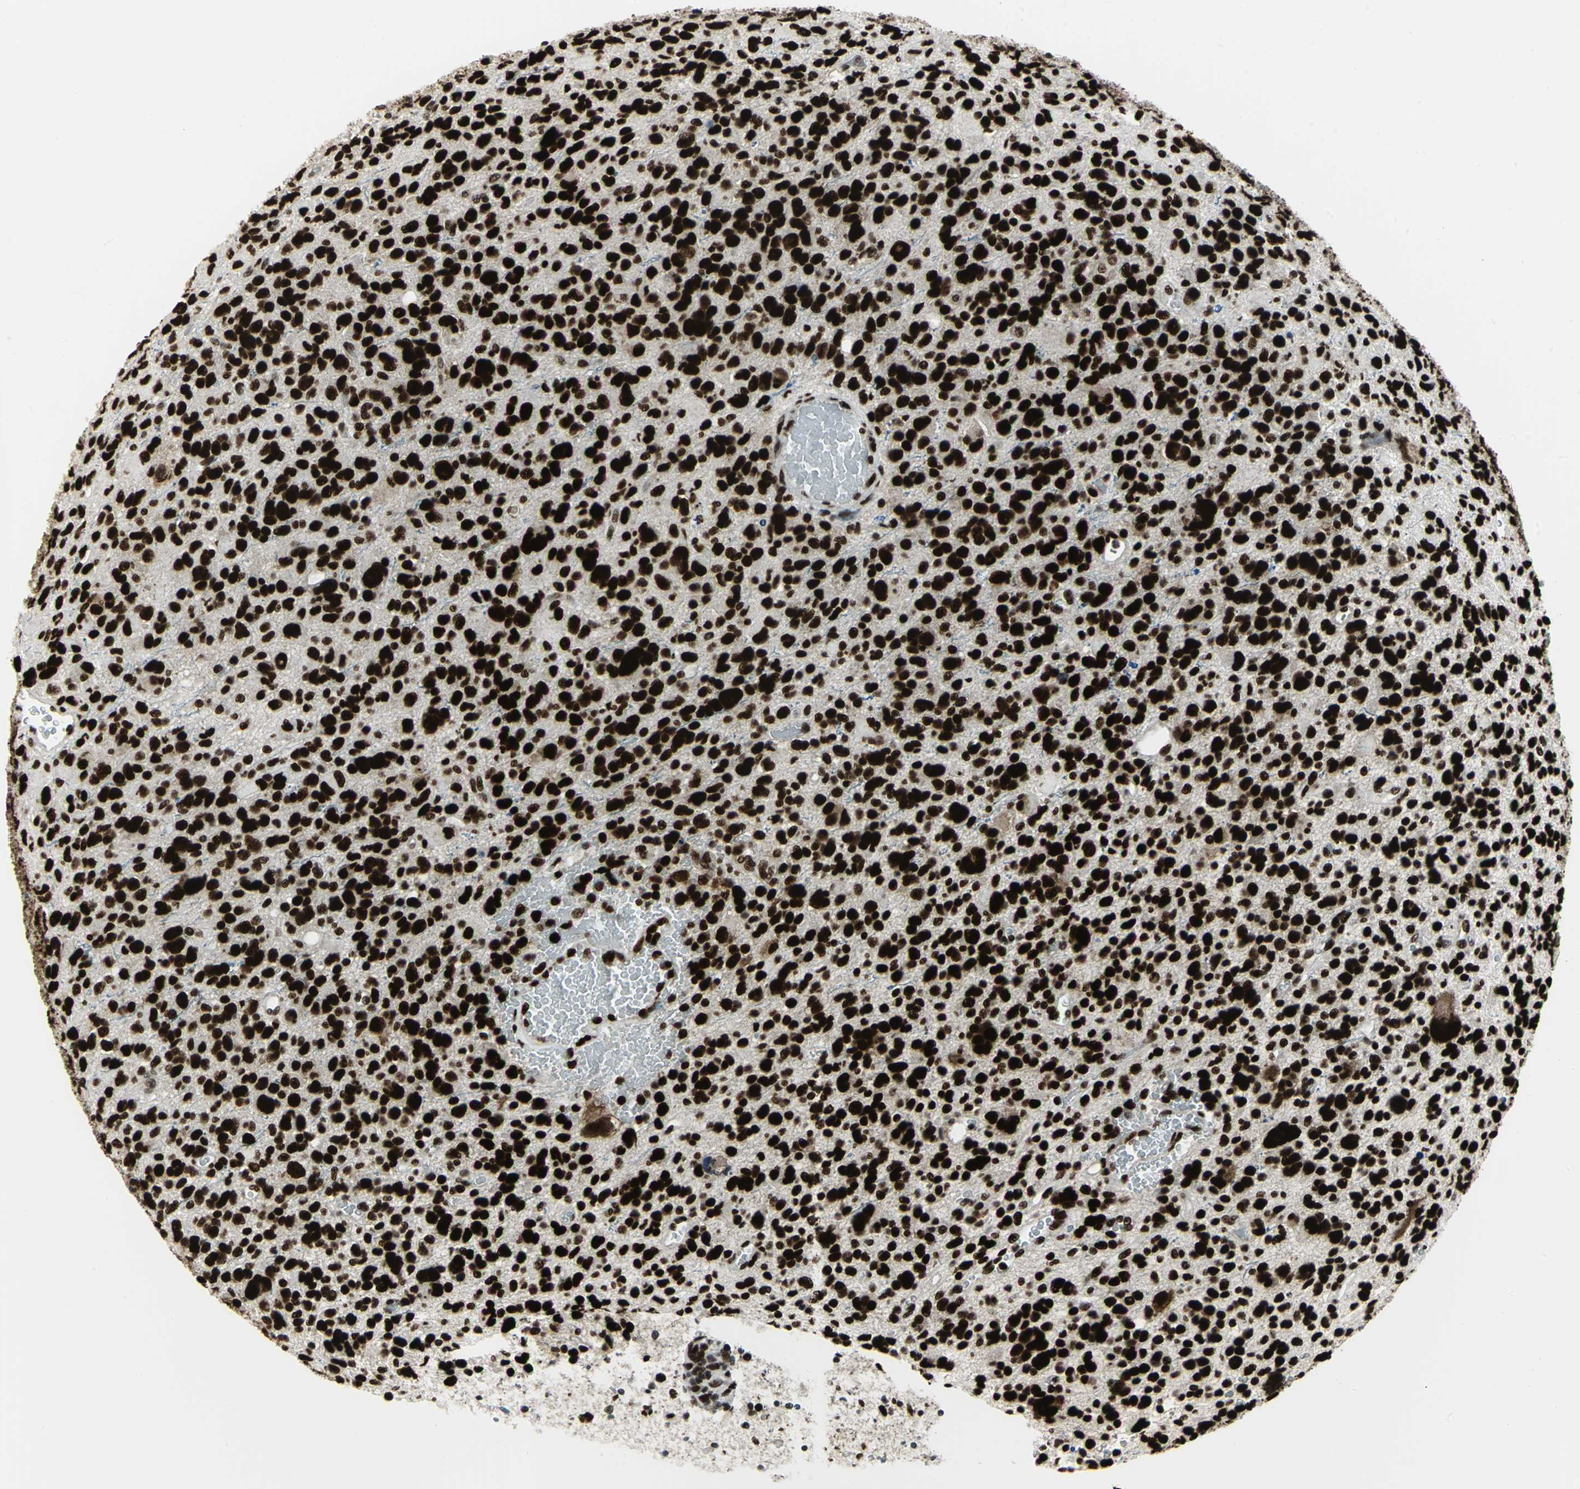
{"staining": {"intensity": "strong", "quantity": ">75%", "location": "nuclear"}, "tissue": "glioma", "cell_type": "Tumor cells", "image_type": "cancer", "snomed": [{"axis": "morphology", "description": "Glioma, malignant, High grade"}, {"axis": "topography", "description": "Brain"}], "caption": "Tumor cells show high levels of strong nuclear expression in approximately >75% of cells in glioma.", "gene": "SMARCA4", "patient": {"sex": "male", "age": 48}}